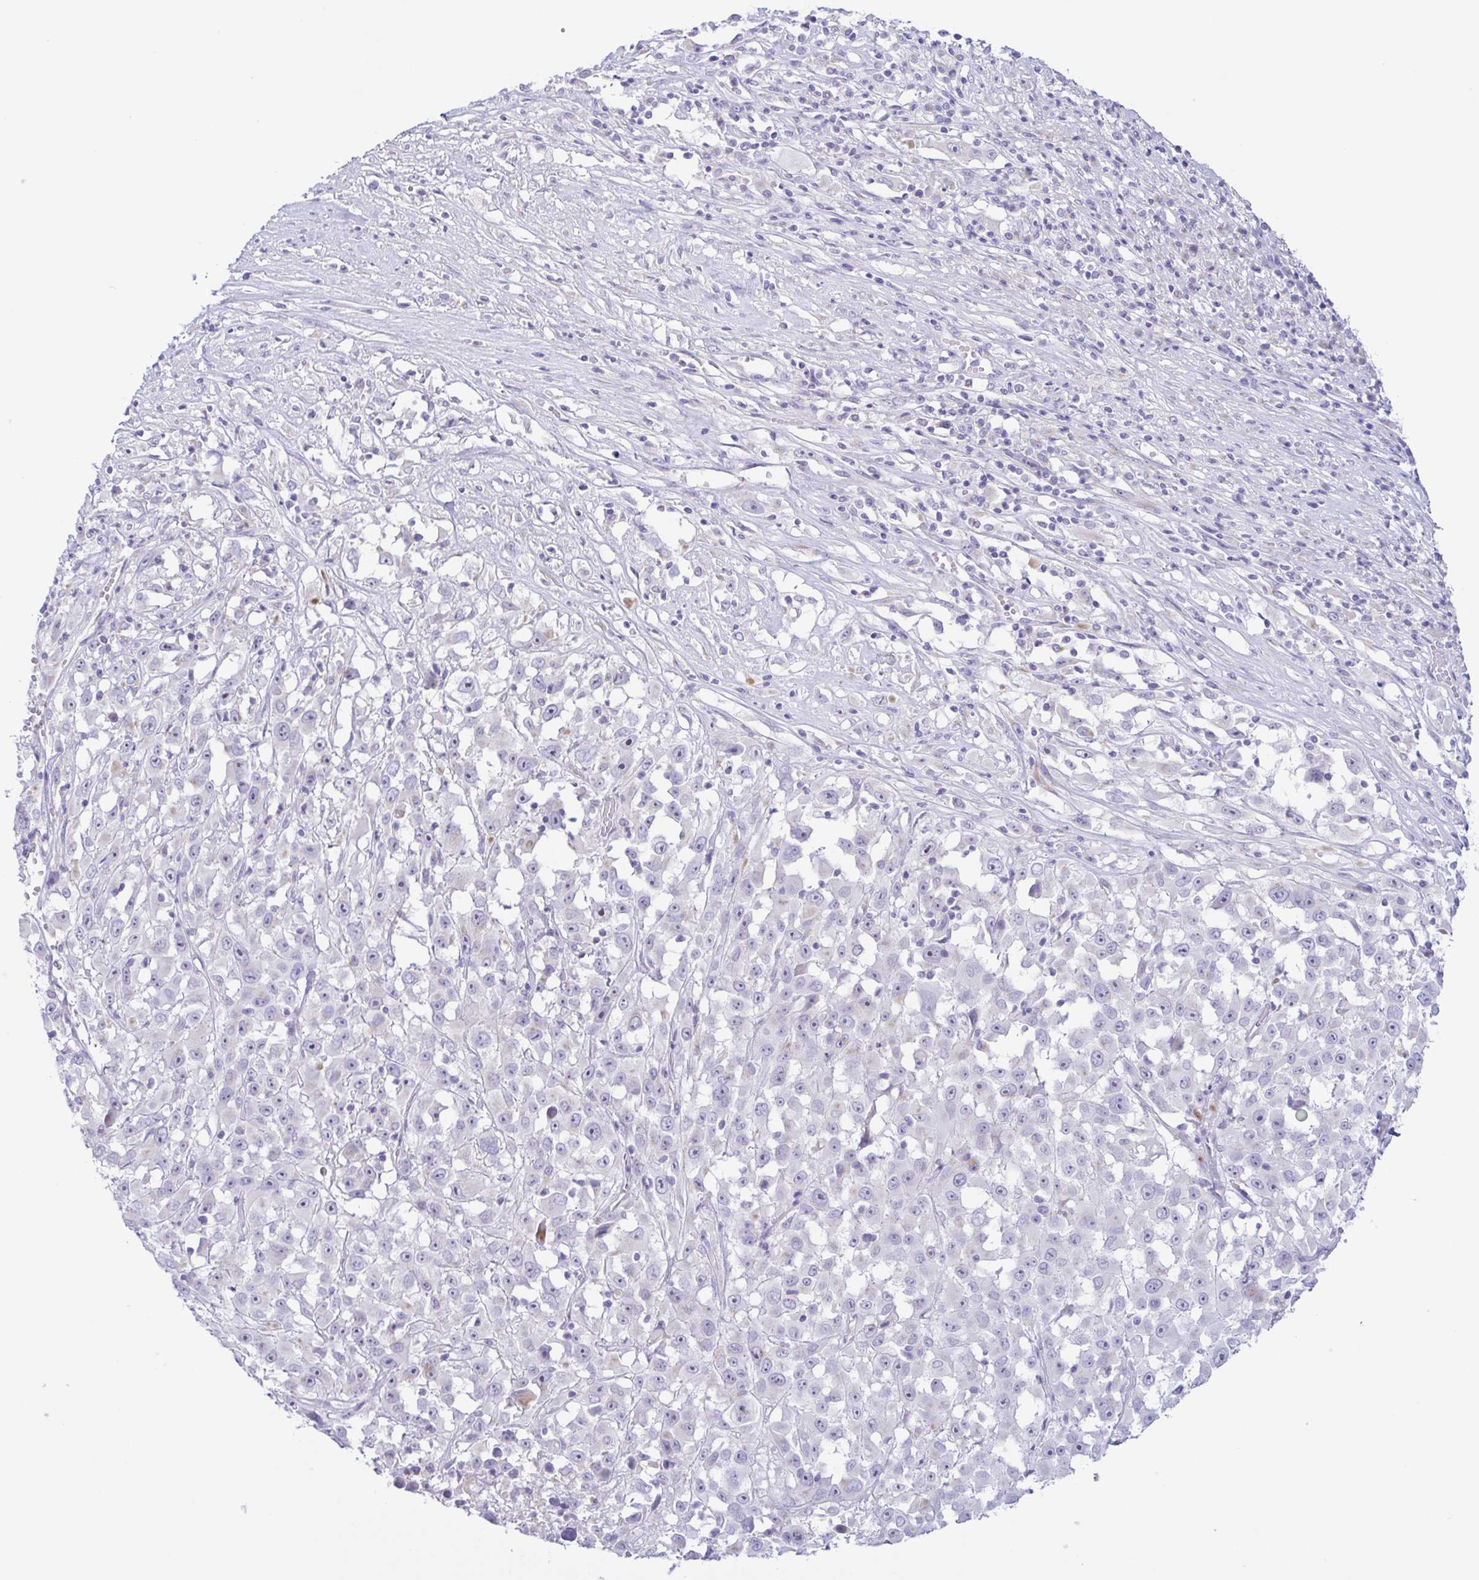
{"staining": {"intensity": "negative", "quantity": "none", "location": "none"}, "tissue": "melanoma", "cell_type": "Tumor cells", "image_type": "cancer", "snomed": [{"axis": "morphology", "description": "Malignant melanoma, Metastatic site"}, {"axis": "topography", "description": "Soft tissue"}], "caption": "DAB immunohistochemical staining of human malignant melanoma (metastatic site) demonstrates no significant expression in tumor cells. The staining was performed using DAB (3,3'-diaminobenzidine) to visualize the protein expression in brown, while the nuclei were stained in blue with hematoxylin (Magnification: 20x).", "gene": "AZU1", "patient": {"sex": "male", "age": 50}}